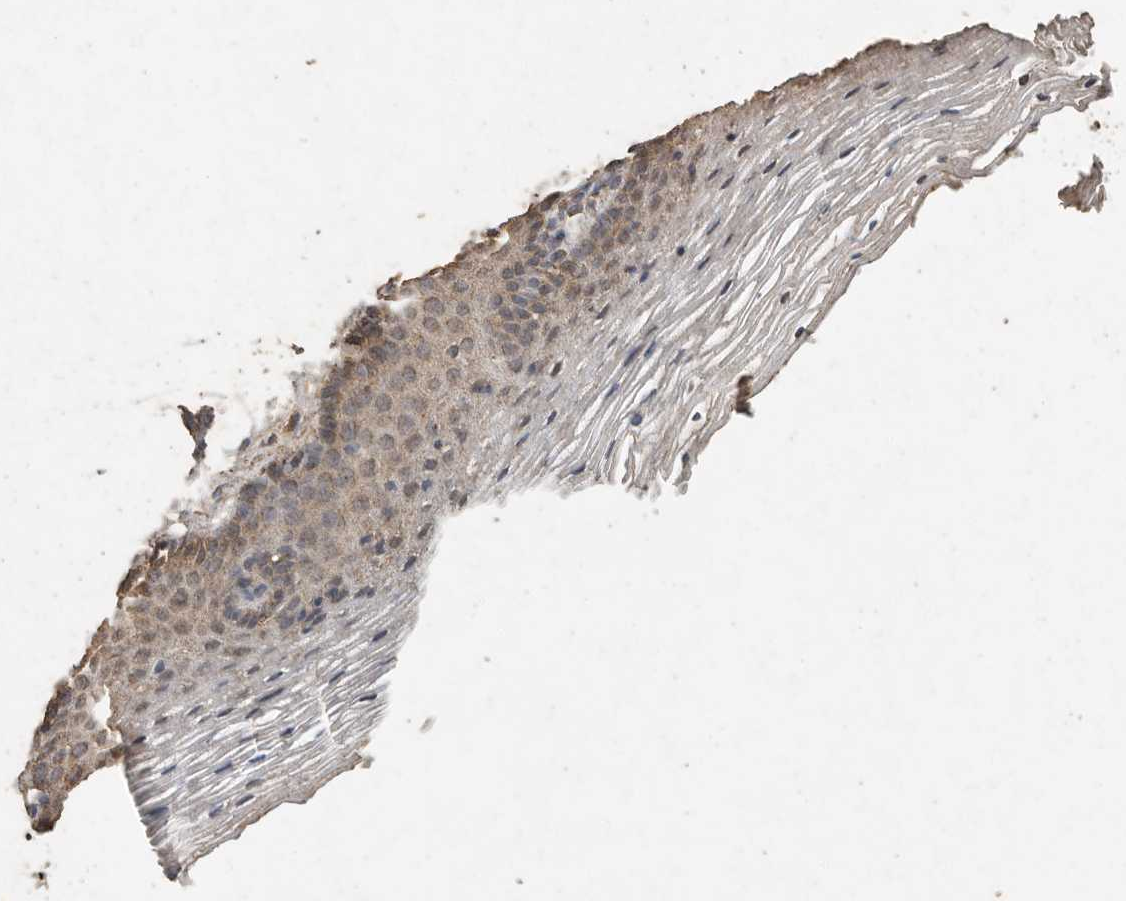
{"staining": {"intensity": "weak", "quantity": "25%-75%", "location": "cytoplasmic/membranous"}, "tissue": "vagina", "cell_type": "Squamous epithelial cells", "image_type": "normal", "snomed": [{"axis": "morphology", "description": "Normal tissue, NOS"}, {"axis": "topography", "description": "Vagina"}], "caption": "Immunohistochemistry staining of normal vagina, which shows low levels of weak cytoplasmic/membranous positivity in about 25%-75% of squamous epithelial cells indicating weak cytoplasmic/membranous protein positivity. The staining was performed using DAB (3,3'-diaminobenzidine) (brown) for protein detection and nuclei were counterstained in hematoxylin (blue).", "gene": "CTF1", "patient": {"sex": "female", "age": 32}}